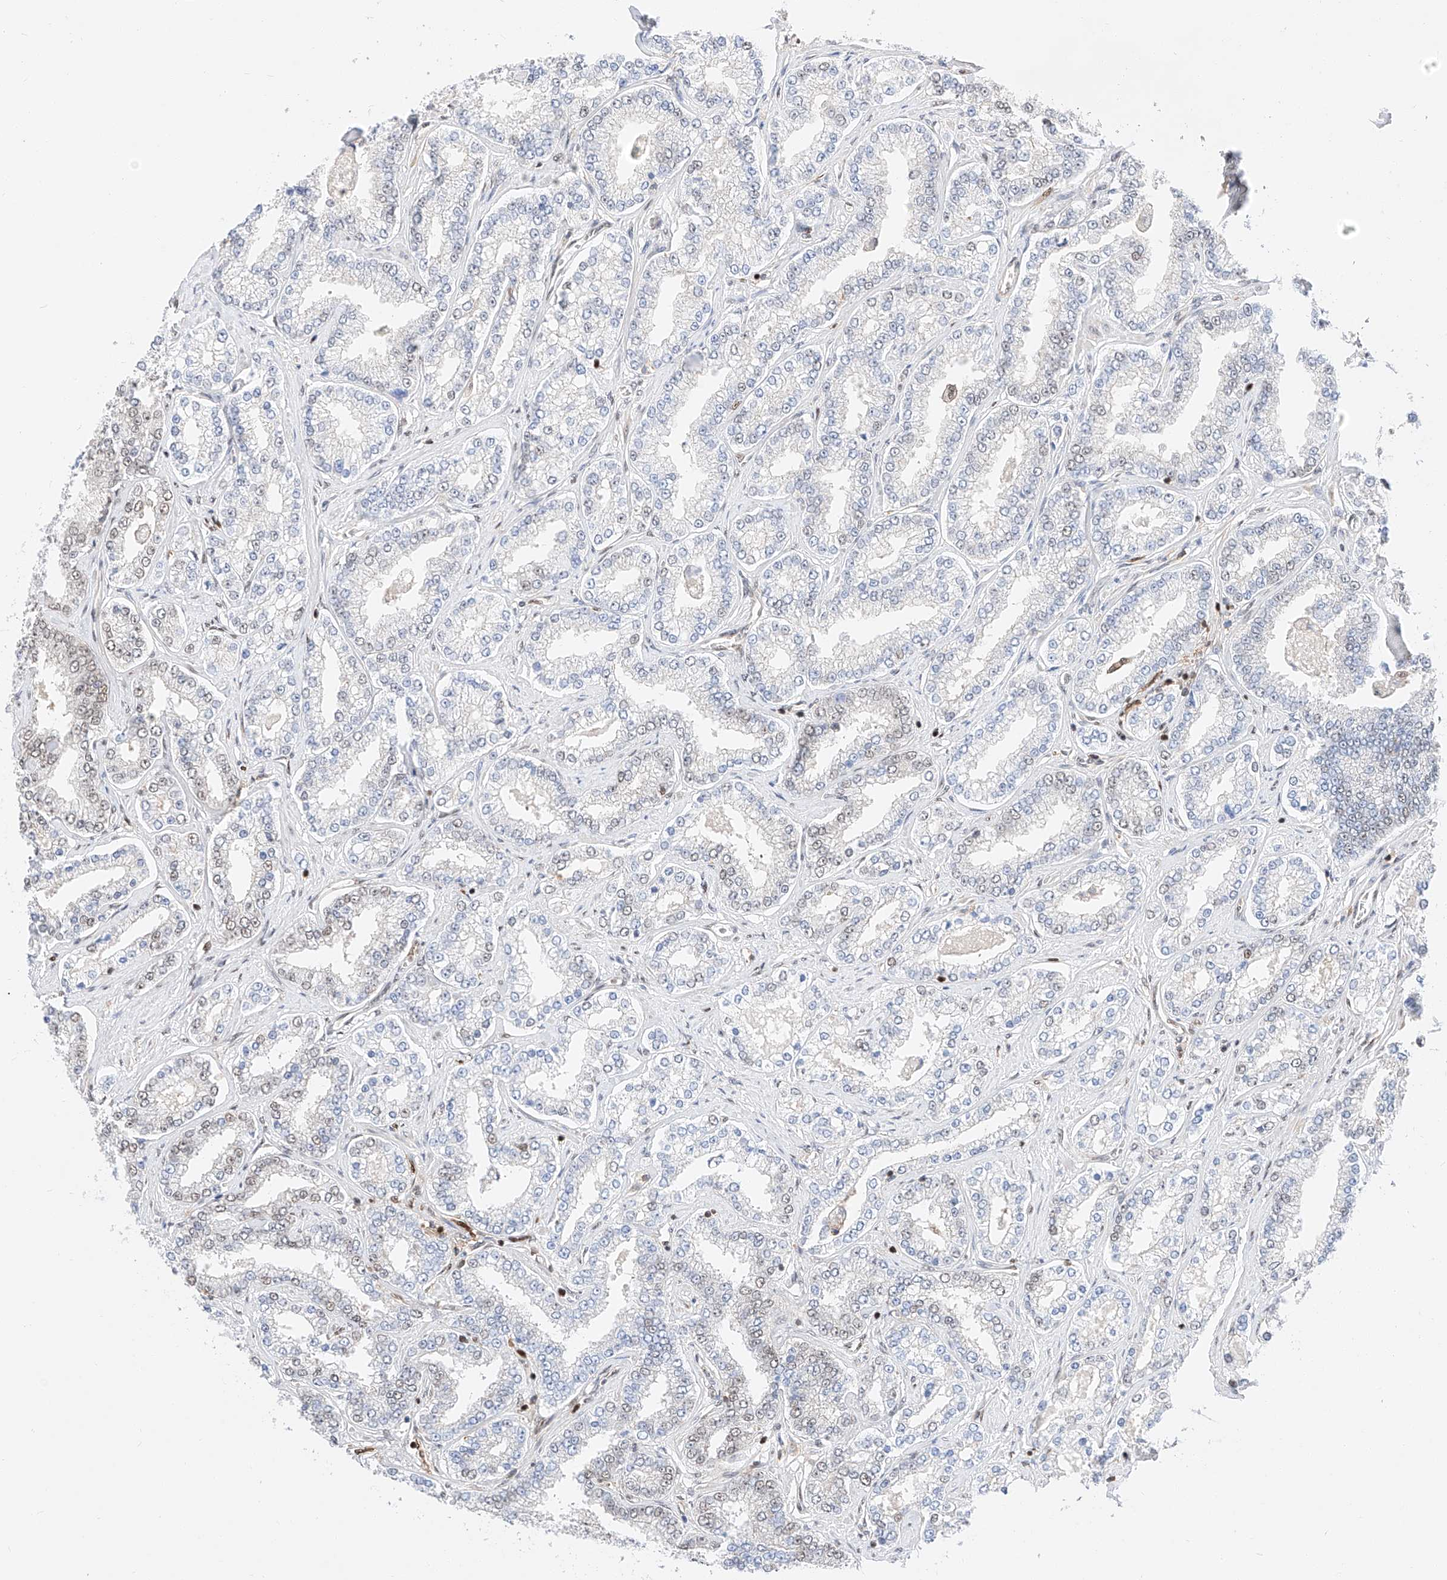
{"staining": {"intensity": "weak", "quantity": "<25%", "location": "nuclear"}, "tissue": "prostate cancer", "cell_type": "Tumor cells", "image_type": "cancer", "snomed": [{"axis": "morphology", "description": "Normal tissue, NOS"}, {"axis": "morphology", "description": "Adenocarcinoma, High grade"}, {"axis": "topography", "description": "Prostate"}], "caption": "Immunohistochemistry (IHC) histopathology image of neoplastic tissue: human high-grade adenocarcinoma (prostate) stained with DAB (3,3'-diaminobenzidine) displays no significant protein staining in tumor cells.", "gene": "HDAC9", "patient": {"sex": "male", "age": 83}}